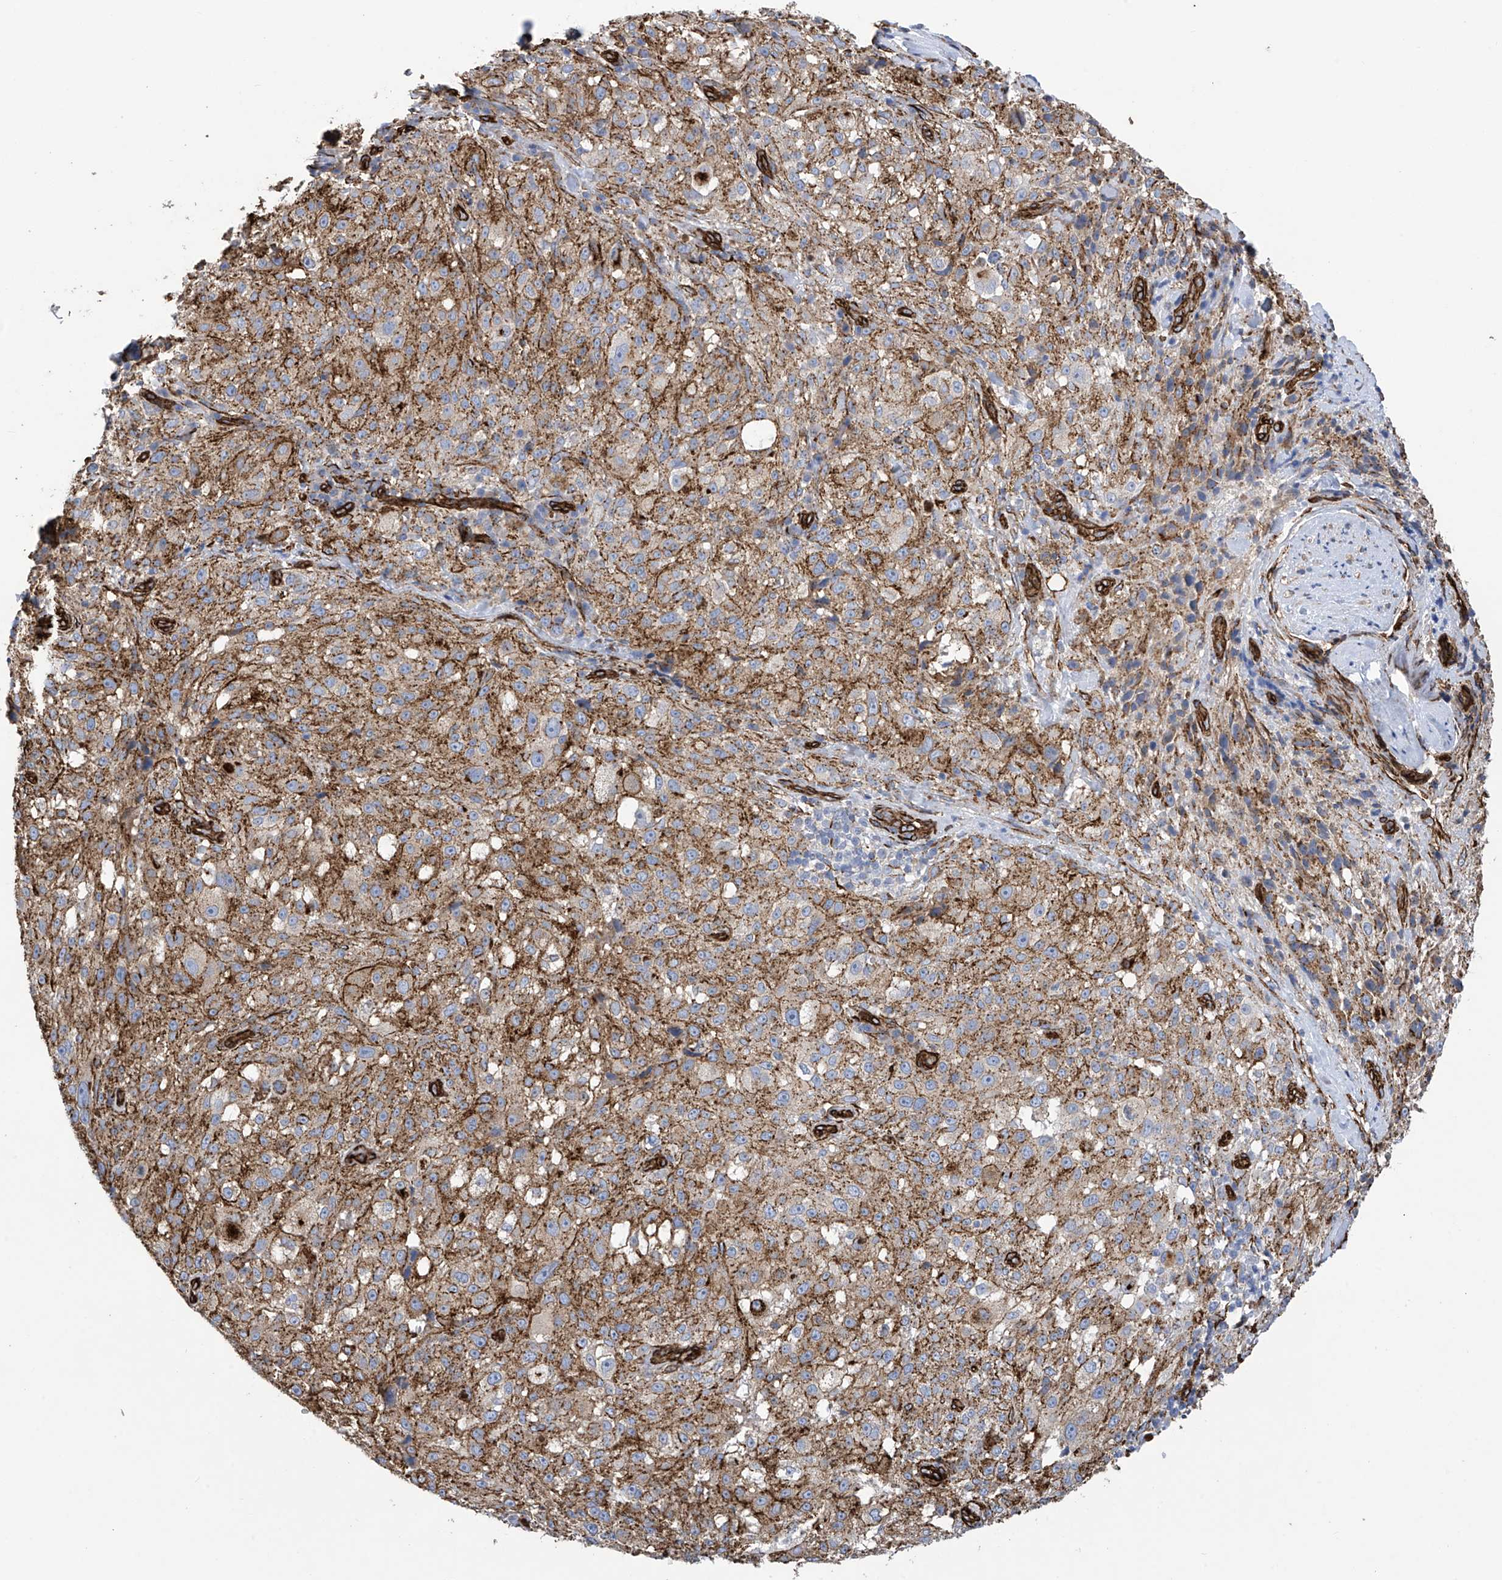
{"staining": {"intensity": "moderate", "quantity": "<25%", "location": "cytoplasmic/membranous"}, "tissue": "melanoma", "cell_type": "Tumor cells", "image_type": "cancer", "snomed": [{"axis": "morphology", "description": "Necrosis, NOS"}, {"axis": "morphology", "description": "Malignant melanoma, NOS"}, {"axis": "topography", "description": "Skin"}], "caption": "There is low levels of moderate cytoplasmic/membranous expression in tumor cells of malignant melanoma, as demonstrated by immunohistochemical staining (brown color).", "gene": "UBTD1", "patient": {"sex": "female", "age": 87}}